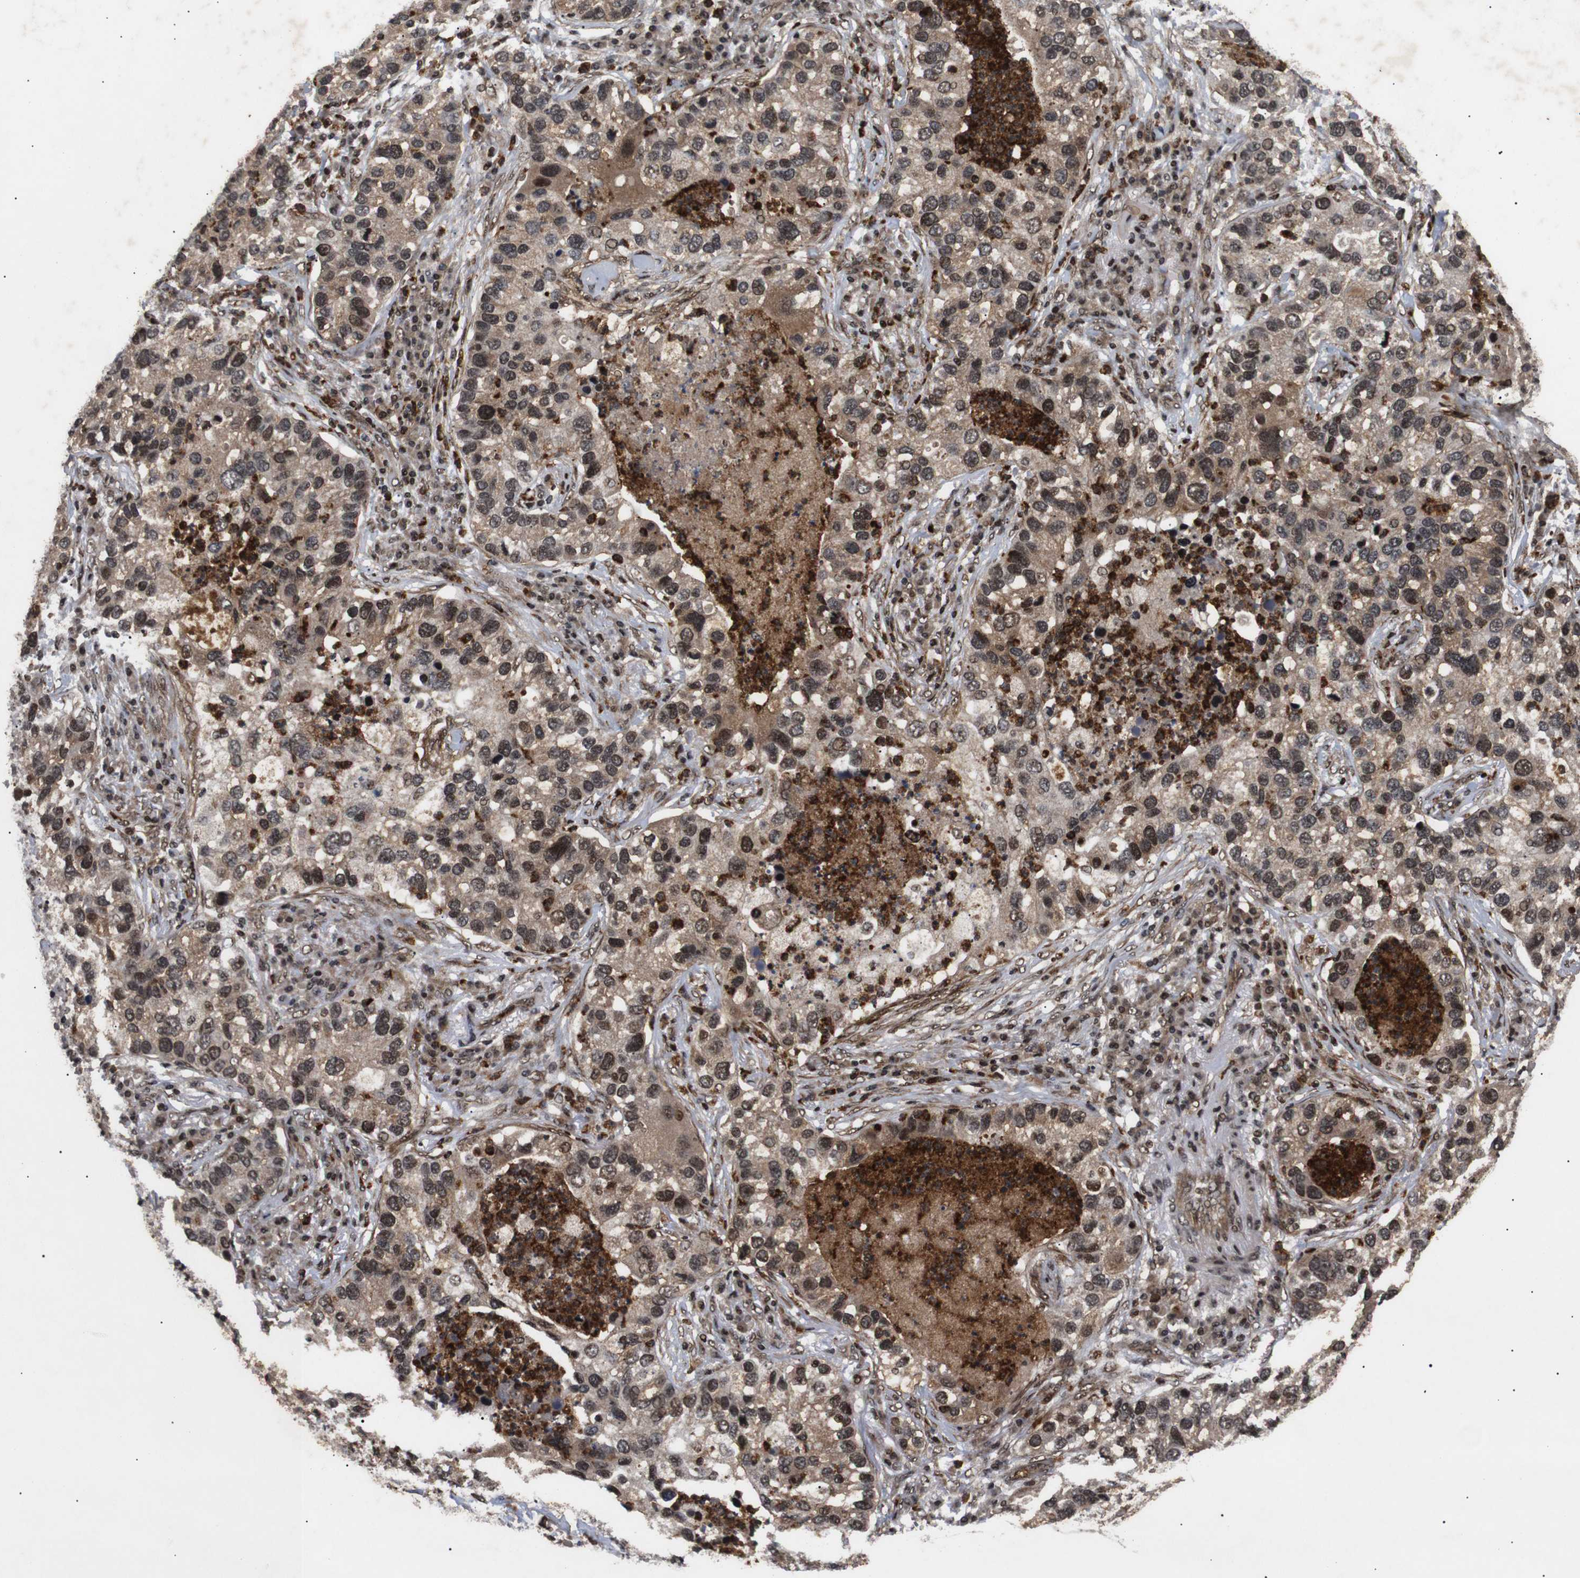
{"staining": {"intensity": "moderate", "quantity": ">75%", "location": "cytoplasmic/membranous,nuclear"}, "tissue": "lung cancer", "cell_type": "Tumor cells", "image_type": "cancer", "snomed": [{"axis": "morphology", "description": "Normal tissue, NOS"}, {"axis": "morphology", "description": "Adenocarcinoma, NOS"}, {"axis": "topography", "description": "Bronchus"}, {"axis": "topography", "description": "Lung"}], "caption": "Protein positivity by immunohistochemistry (IHC) exhibits moderate cytoplasmic/membranous and nuclear positivity in about >75% of tumor cells in adenocarcinoma (lung).", "gene": "KIF23", "patient": {"sex": "male", "age": 54}}